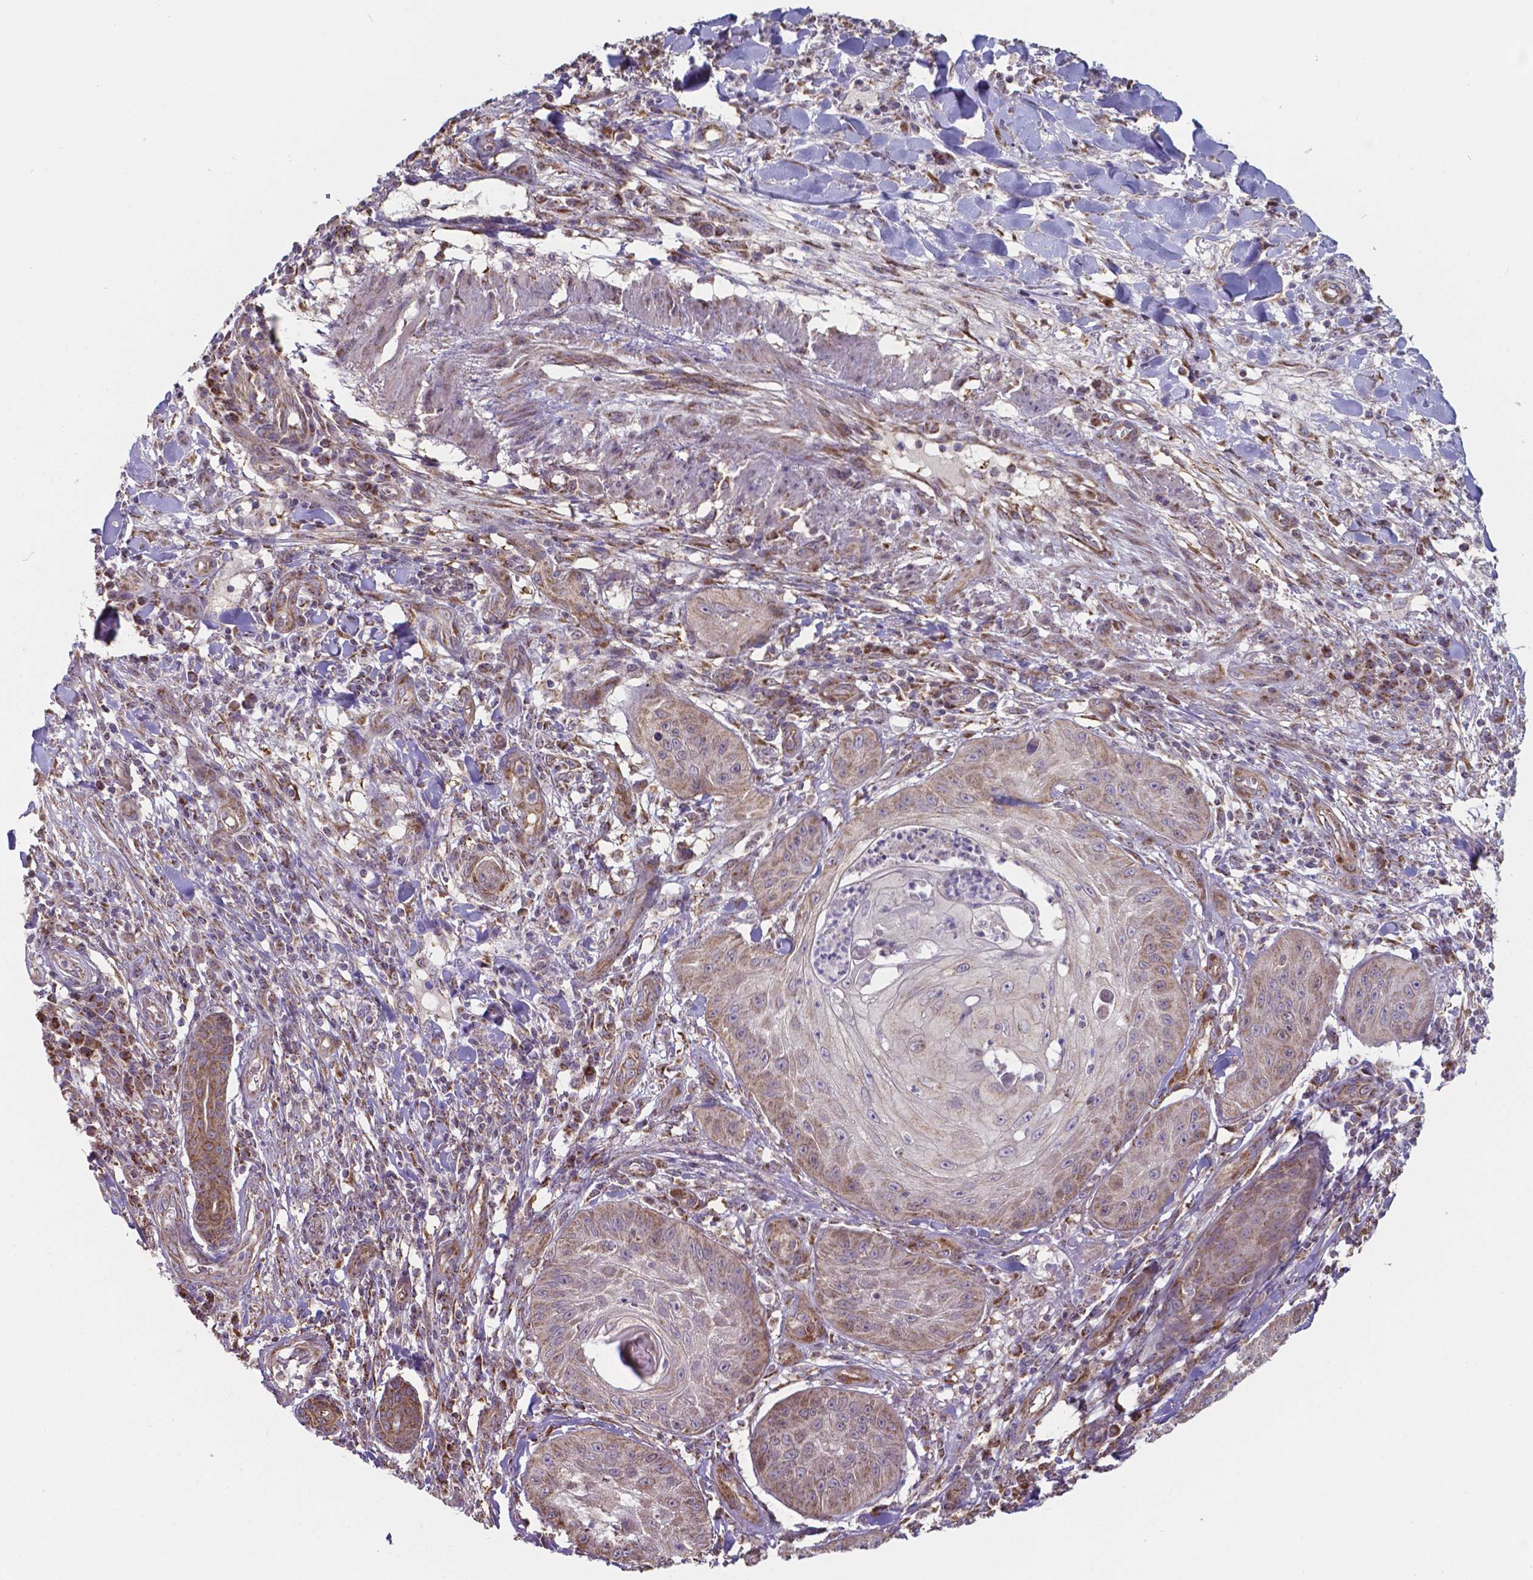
{"staining": {"intensity": "moderate", "quantity": "<25%", "location": "cytoplasmic/membranous"}, "tissue": "skin cancer", "cell_type": "Tumor cells", "image_type": "cancer", "snomed": [{"axis": "morphology", "description": "Squamous cell carcinoma, NOS"}, {"axis": "topography", "description": "Skin"}], "caption": "IHC histopathology image of skin squamous cell carcinoma stained for a protein (brown), which exhibits low levels of moderate cytoplasmic/membranous expression in about <25% of tumor cells.", "gene": "FAM114A1", "patient": {"sex": "male", "age": 70}}